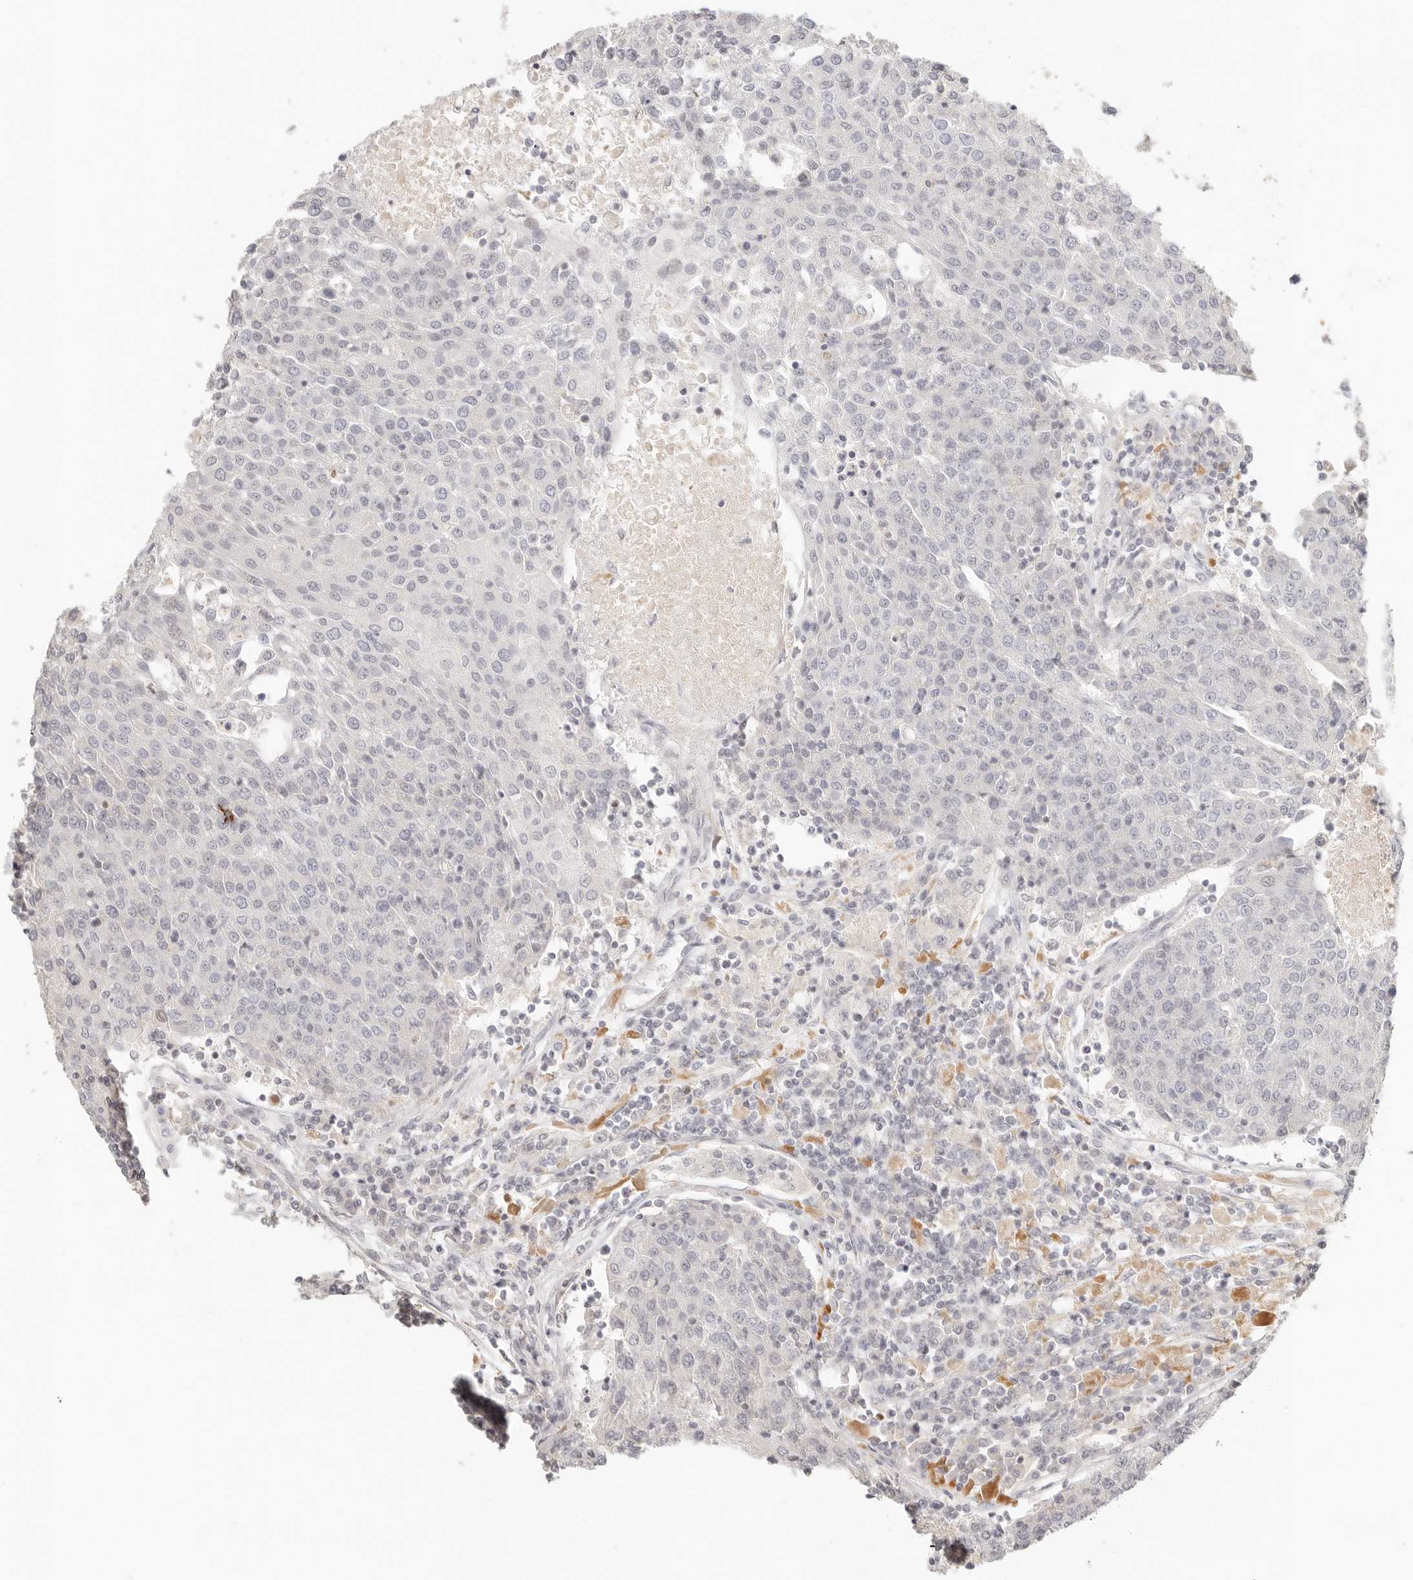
{"staining": {"intensity": "negative", "quantity": "none", "location": "none"}, "tissue": "urothelial cancer", "cell_type": "Tumor cells", "image_type": "cancer", "snomed": [{"axis": "morphology", "description": "Urothelial carcinoma, High grade"}, {"axis": "topography", "description": "Urinary bladder"}], "caption": "The immunohistochemistry (IHC) micrograph has no significant positivity in tumor cells of urothelial cancer tissue.", "gene": "GABPA", "patient": {"sex": "female", "age": 85}}